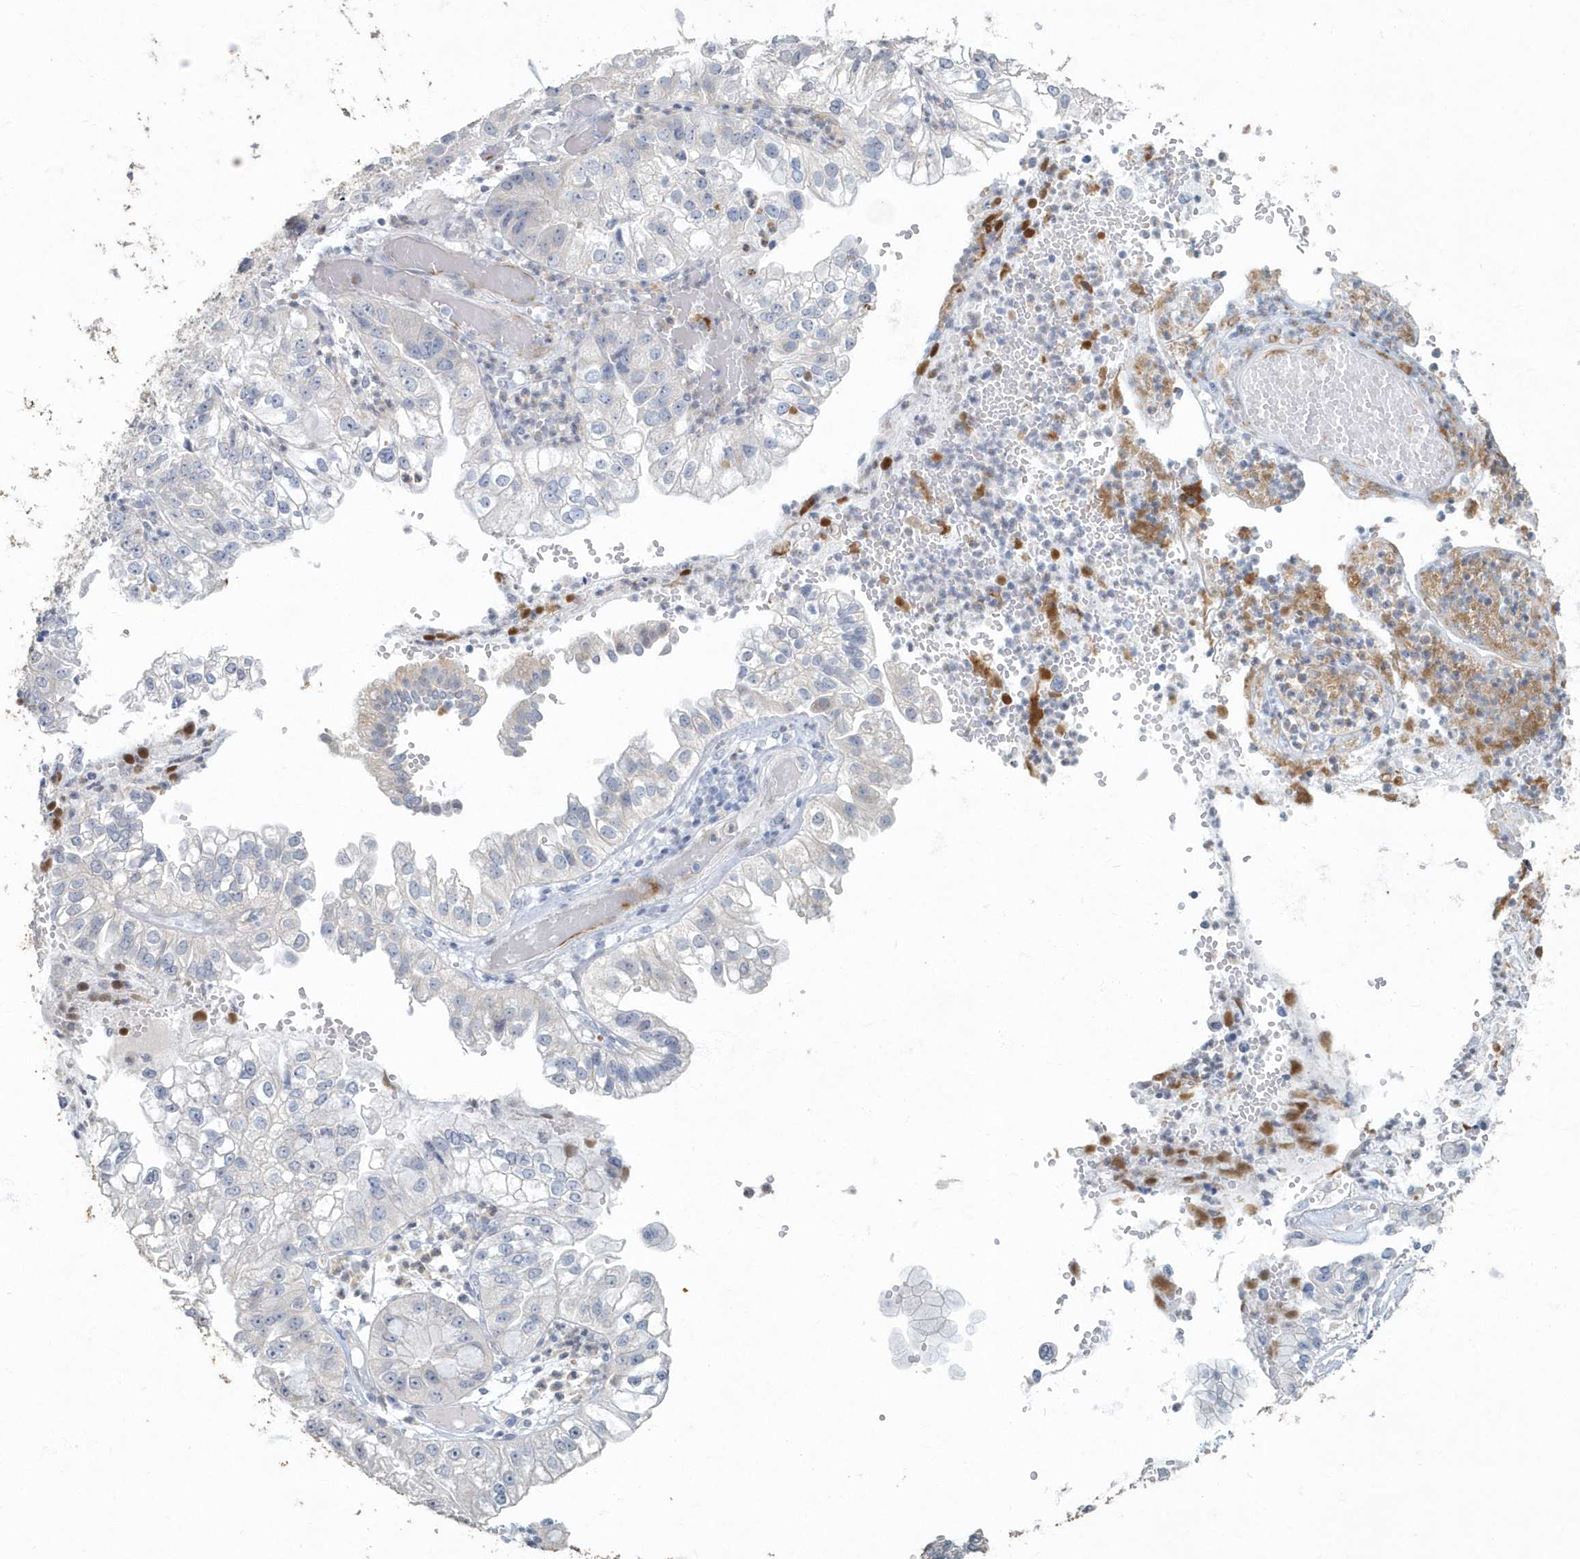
{"staining": {"intensity": "negative", "quantity": "none", "location": "none"}, "tissue": "liver cancer", "cell_type": "Tumor cells", "image_type": "cancer", "snomed": [{"axis": "morphology", "description": "Cholangiocarcinoma"}, {"axis": "topography", "description": "Liver"}], "caption": "Immunohistochemistry (IHC) histopathology image of human liver cancer stained for a protein (brown), which displays no staining in tumor cells. (DAB immunohistochemistry (IHC) with hematoxylin counter stain).", "gene": "MYOT", "patient": {"sex": "female", "age": 79}}